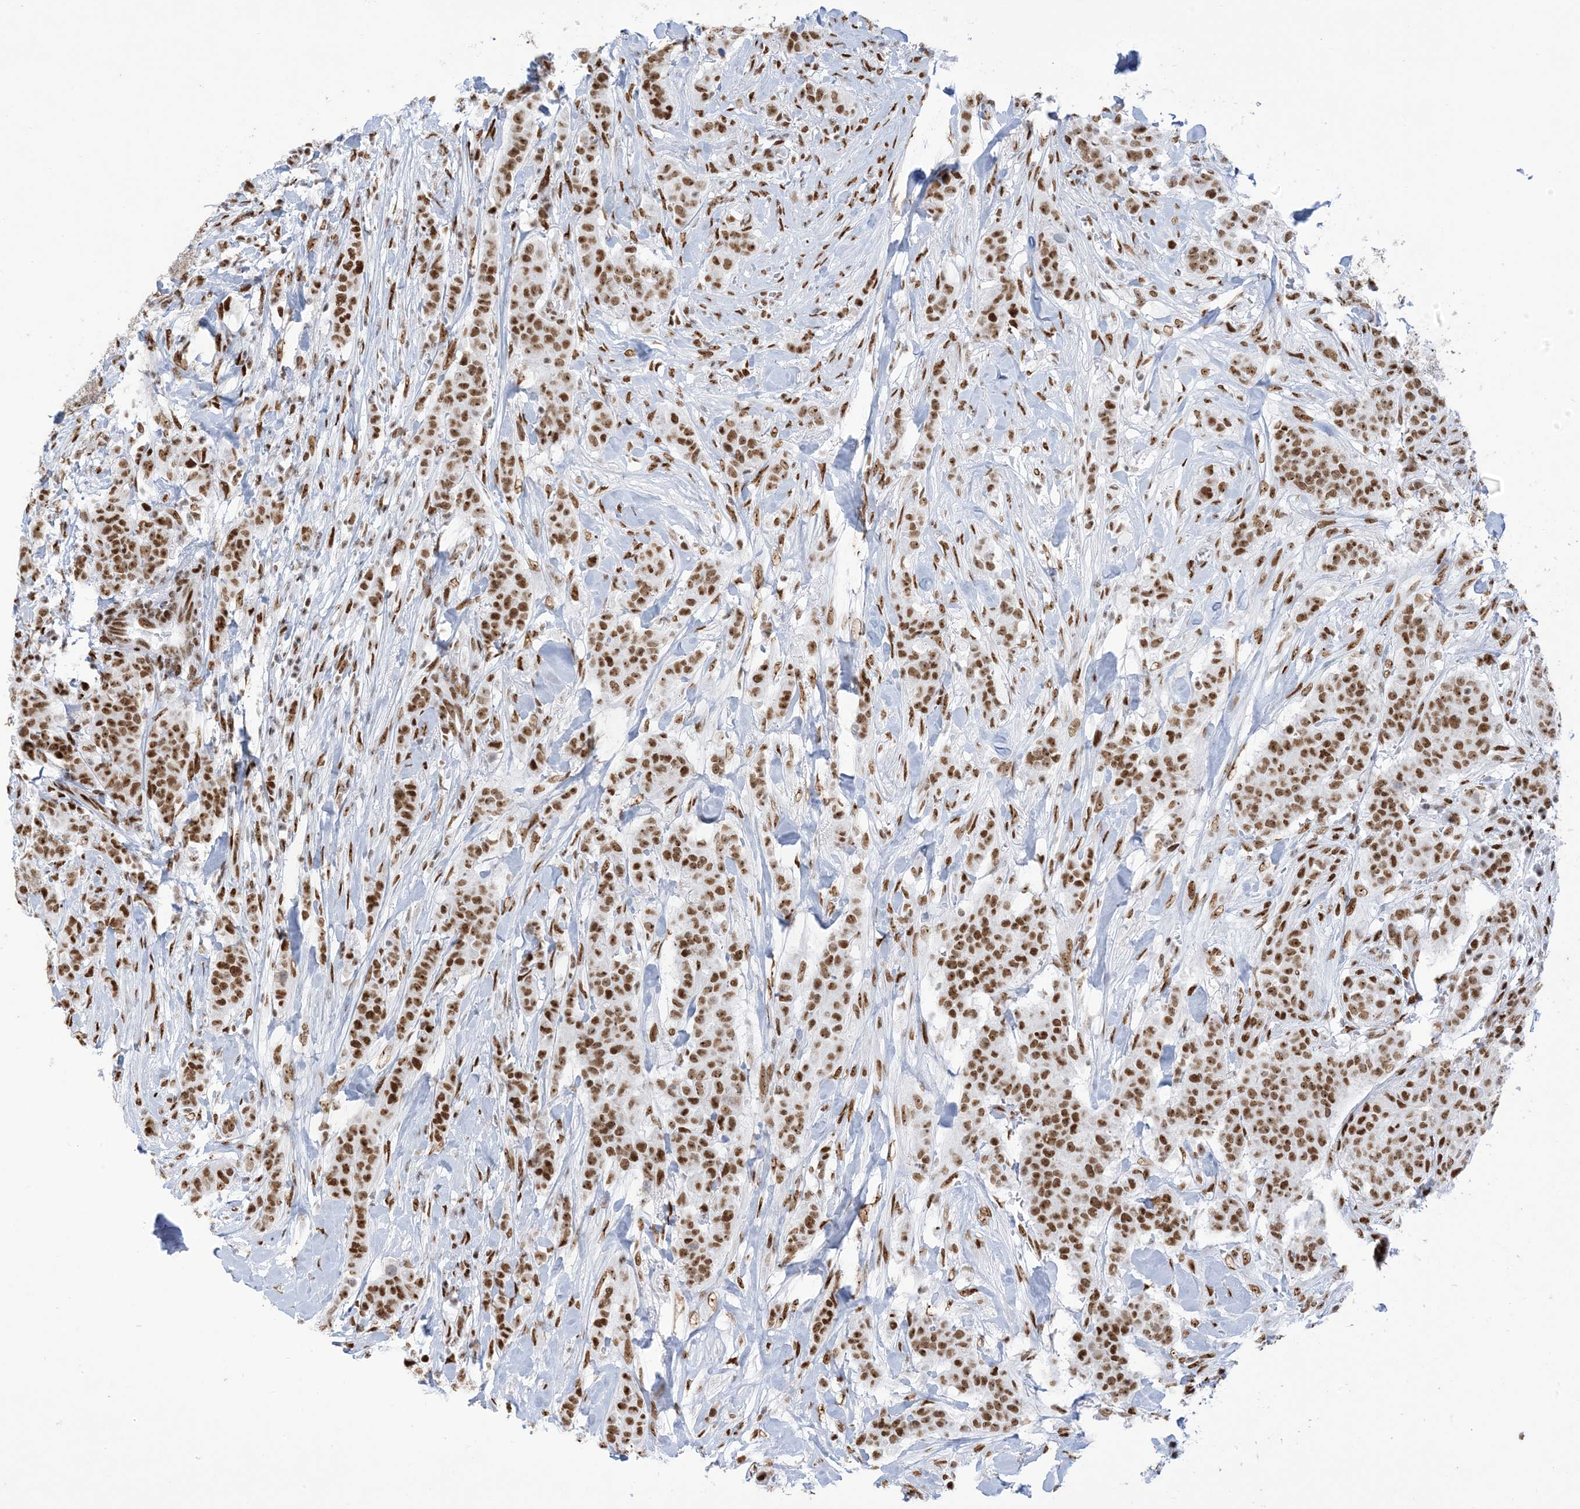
{"staining": {"intensity": "strong", "quantity": ">75%", "location": "nuclear"}, "tissue": "breast cancer", "cell_type": "Tumor cells", "image_type": "cancer", "snomed": [{"axis": "morphology", "description": "Duct carcinoma"}, {"axis": "topography", "description": "Breast"}], "caption": "This image demonstrates immunohistochemistry (IHC) staining of invasive ductal carcinoma (breast), with high strong nuclear expression in about >75% of tumor cells.", "gene": "STAG1", "patient": {"sex": "female", "age": 40}}